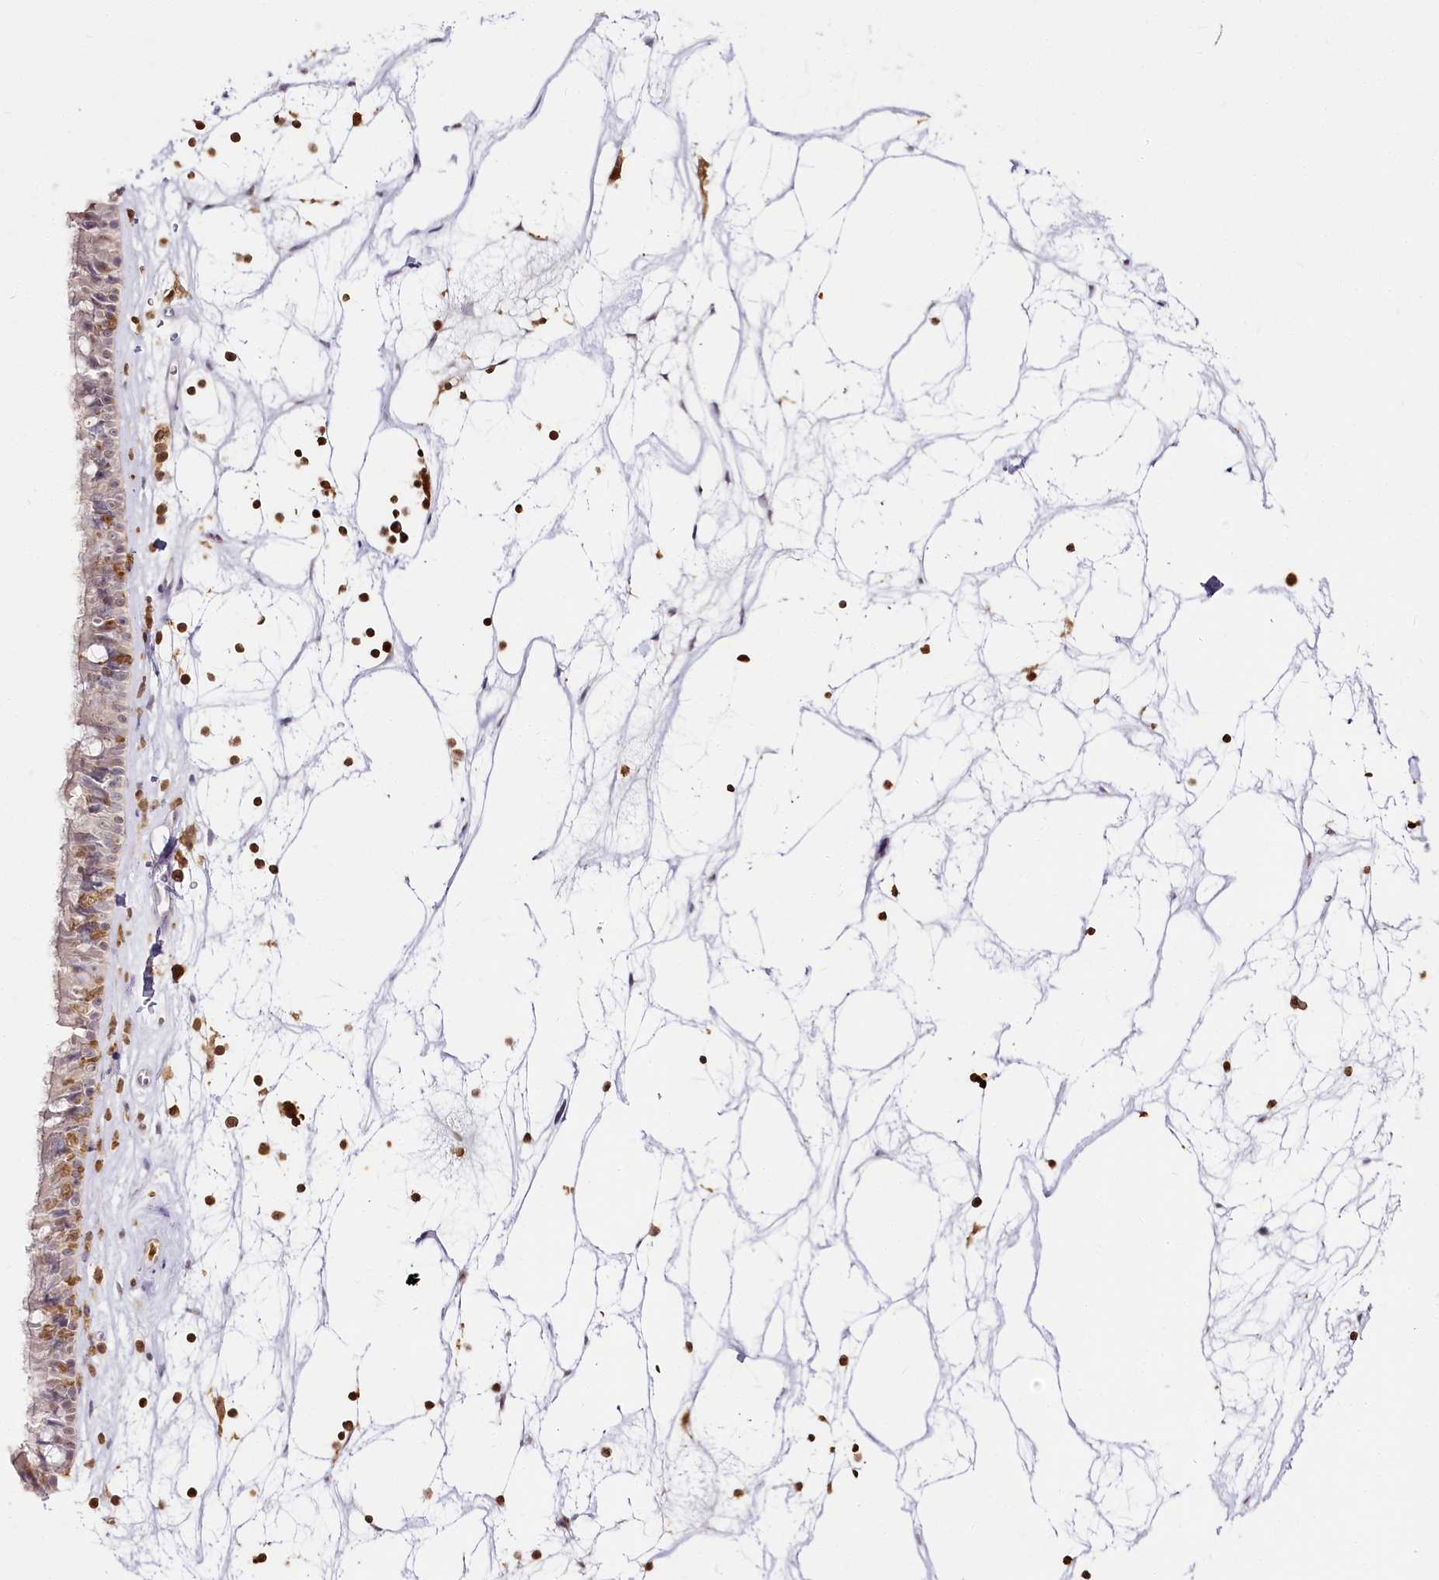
{"staining": {"intensity": "negative", "quantity": "none", "location": "none"}, "tissue": "nasopharynx", "cell_type": "Respiratory epithelial cells", "image_type": "normal", "snomed": [{"axis": "morphology", "description": "Normal tissue, NOS"}, {"axis": "topography", "description": "Nasopharynx"}], "caption": "The image shows no significant expression in respiratory epithelial cells of nasopharynx.", "gene": "DOCK2", "patient": {"sex": "male", "age": 64}}